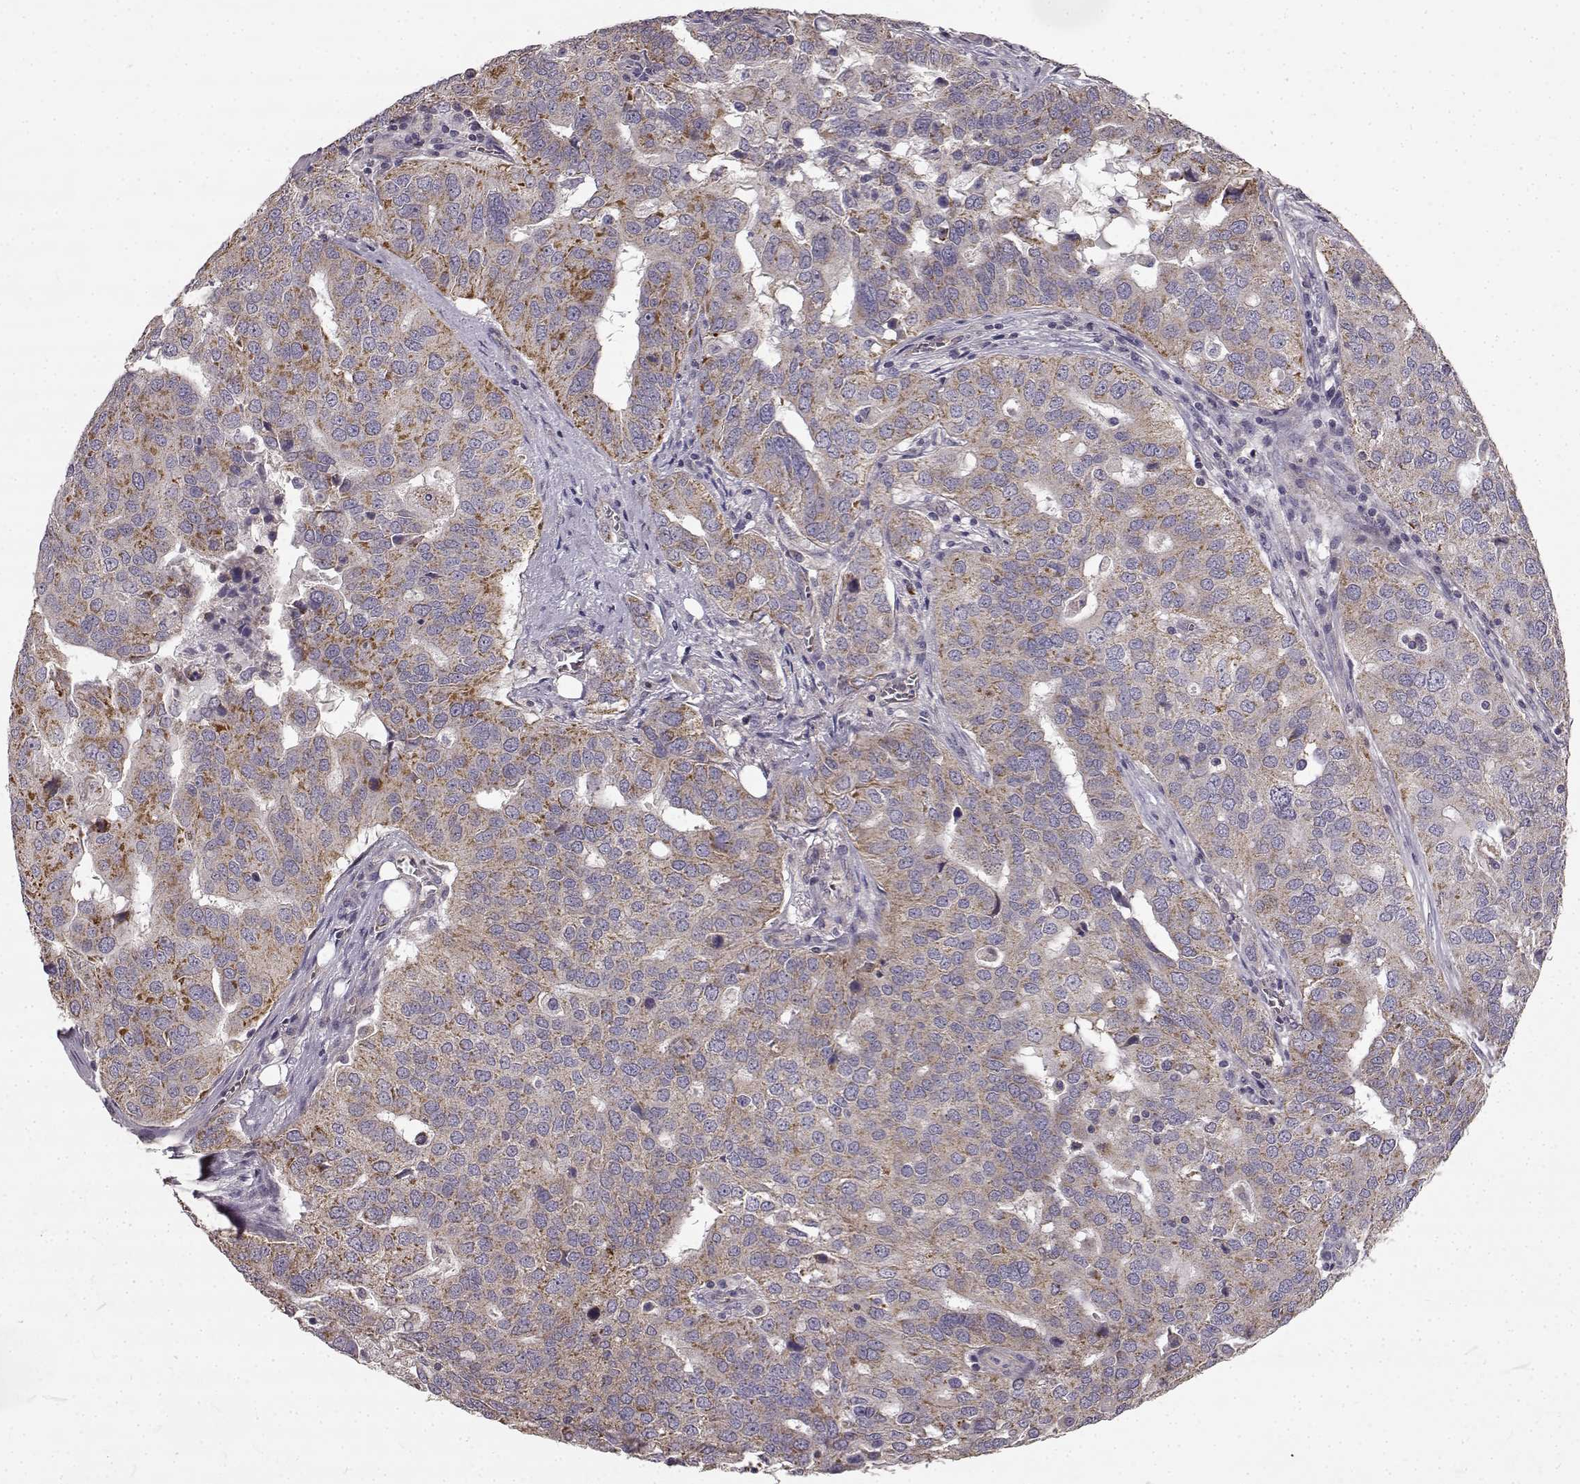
{"staining": {"intensity": "moderate", "quantity": ">75%", "location": "cytoplasmic/membranous"}, "tissue": "ovarian cancer", "cell_type": "Tumor cells", "image_type": "cancer", "snomed": [{"axis": "morphology", "description": "Carcinoma, endometroid"}, {"axis": "topography", "description": "Soft tissue"}, {"axis": "topography", "description": "Ovary"}], "caption": "High-magnification brightfield microscopy of endometroid carcinoma (ovarian) stained with DAB (3,3'-diaminobenzidine) (brown) and counterstained with hematoxylin (blue). tumor cells exhibit moderate cytoplasmic/membranous positivity is identified in approximately>75% of cells. (IHC, brightfield microscopy, high magnification).", "gene": "ERBB3", "patient": {"sex": "female", "age": 52}}